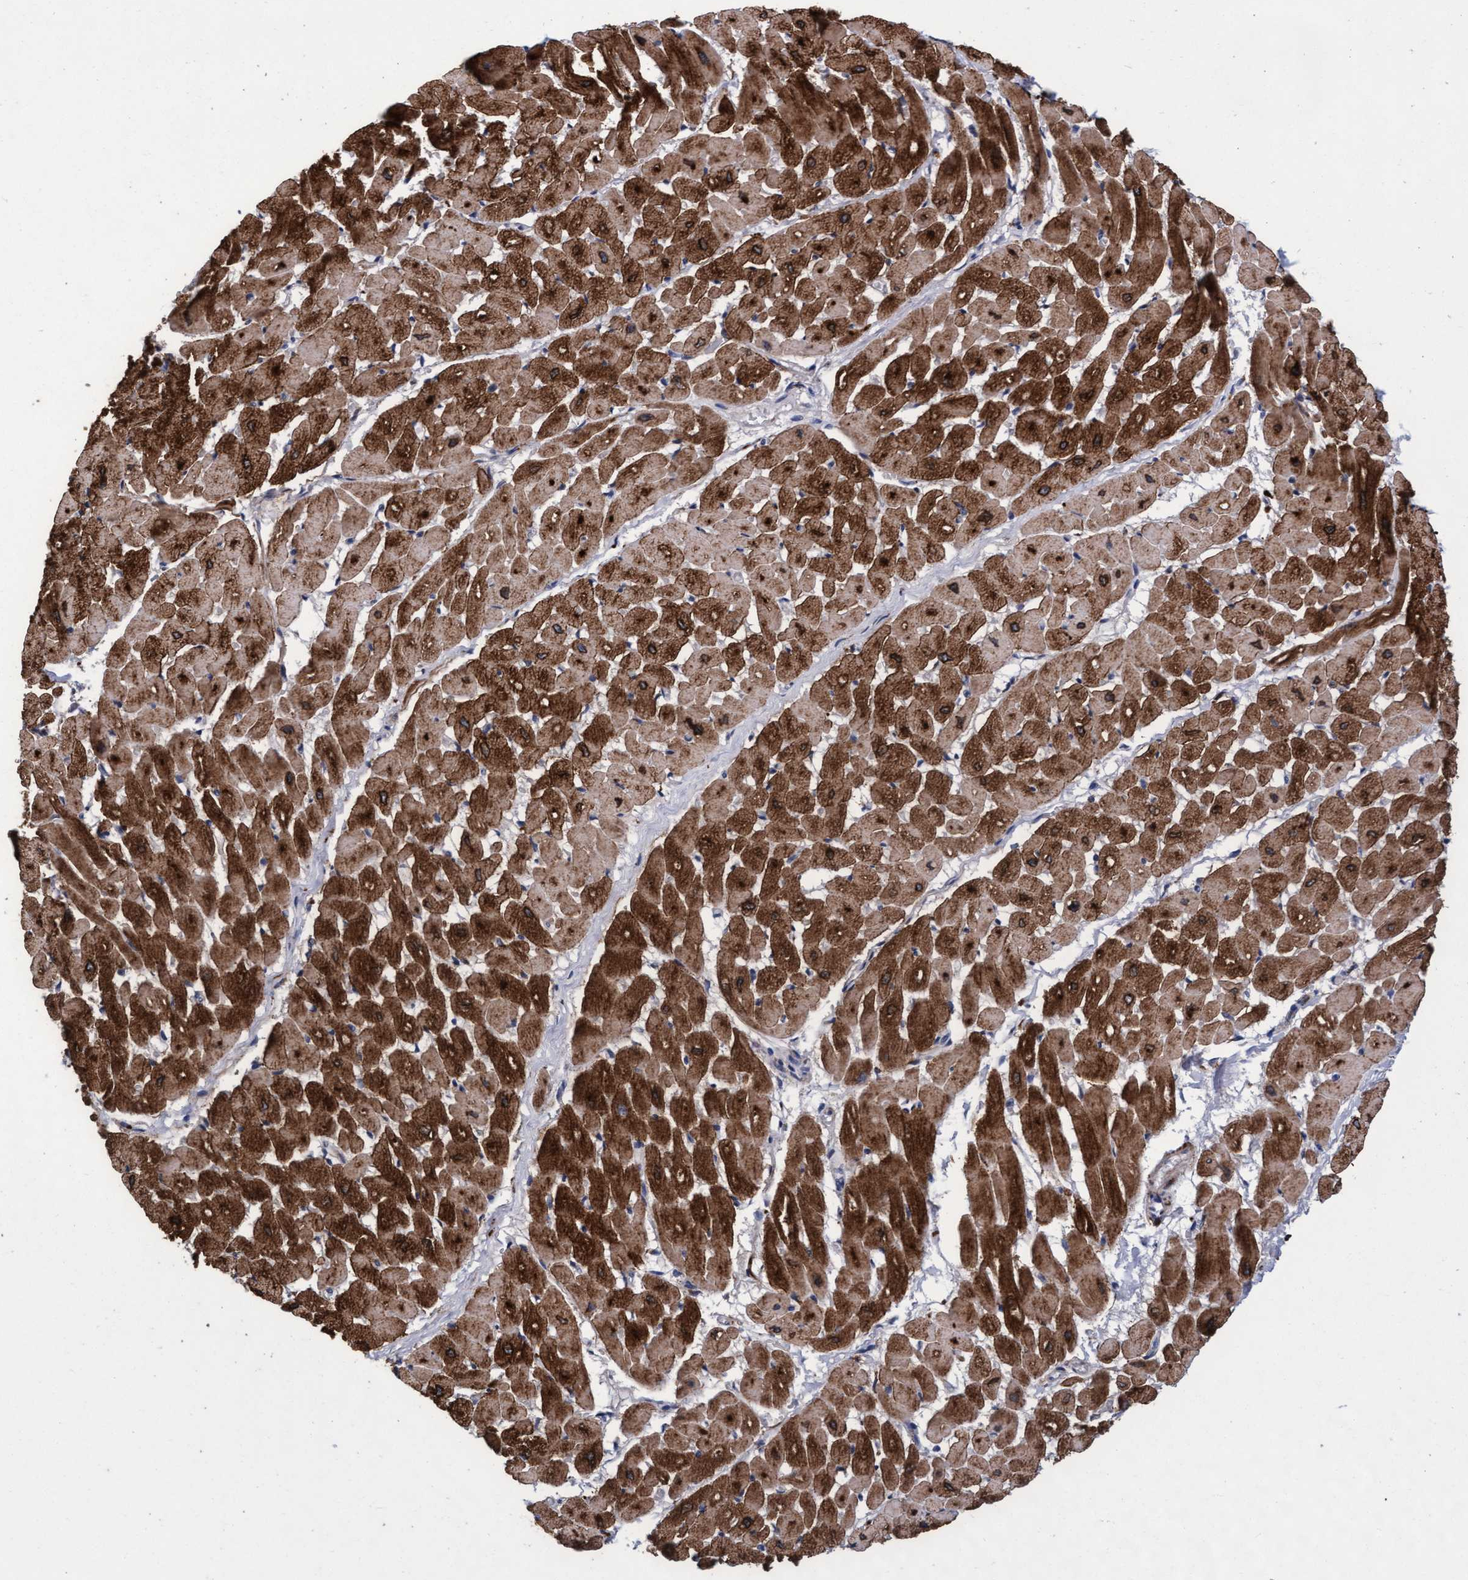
{"staining": {"intensity": "strong", "quantity": ">75%", "location": "cytoplasmic/membranous"}, "tissue": "heart muscle", "cell_type": "Cardiomyocytes", "image_type": "normal", "snomed": [{"axis": "morphology", "description": "Normal tissue, NOS"}, {"axis": "topography", "description": "Heart"}], "caption": "Strong cytoplasmic/membranous expression is appreciated in about >75% of cardiomyocytes in benign heart muscle.", "gene": "CPQ", "patient": {"sex": "male", "age": 45}}